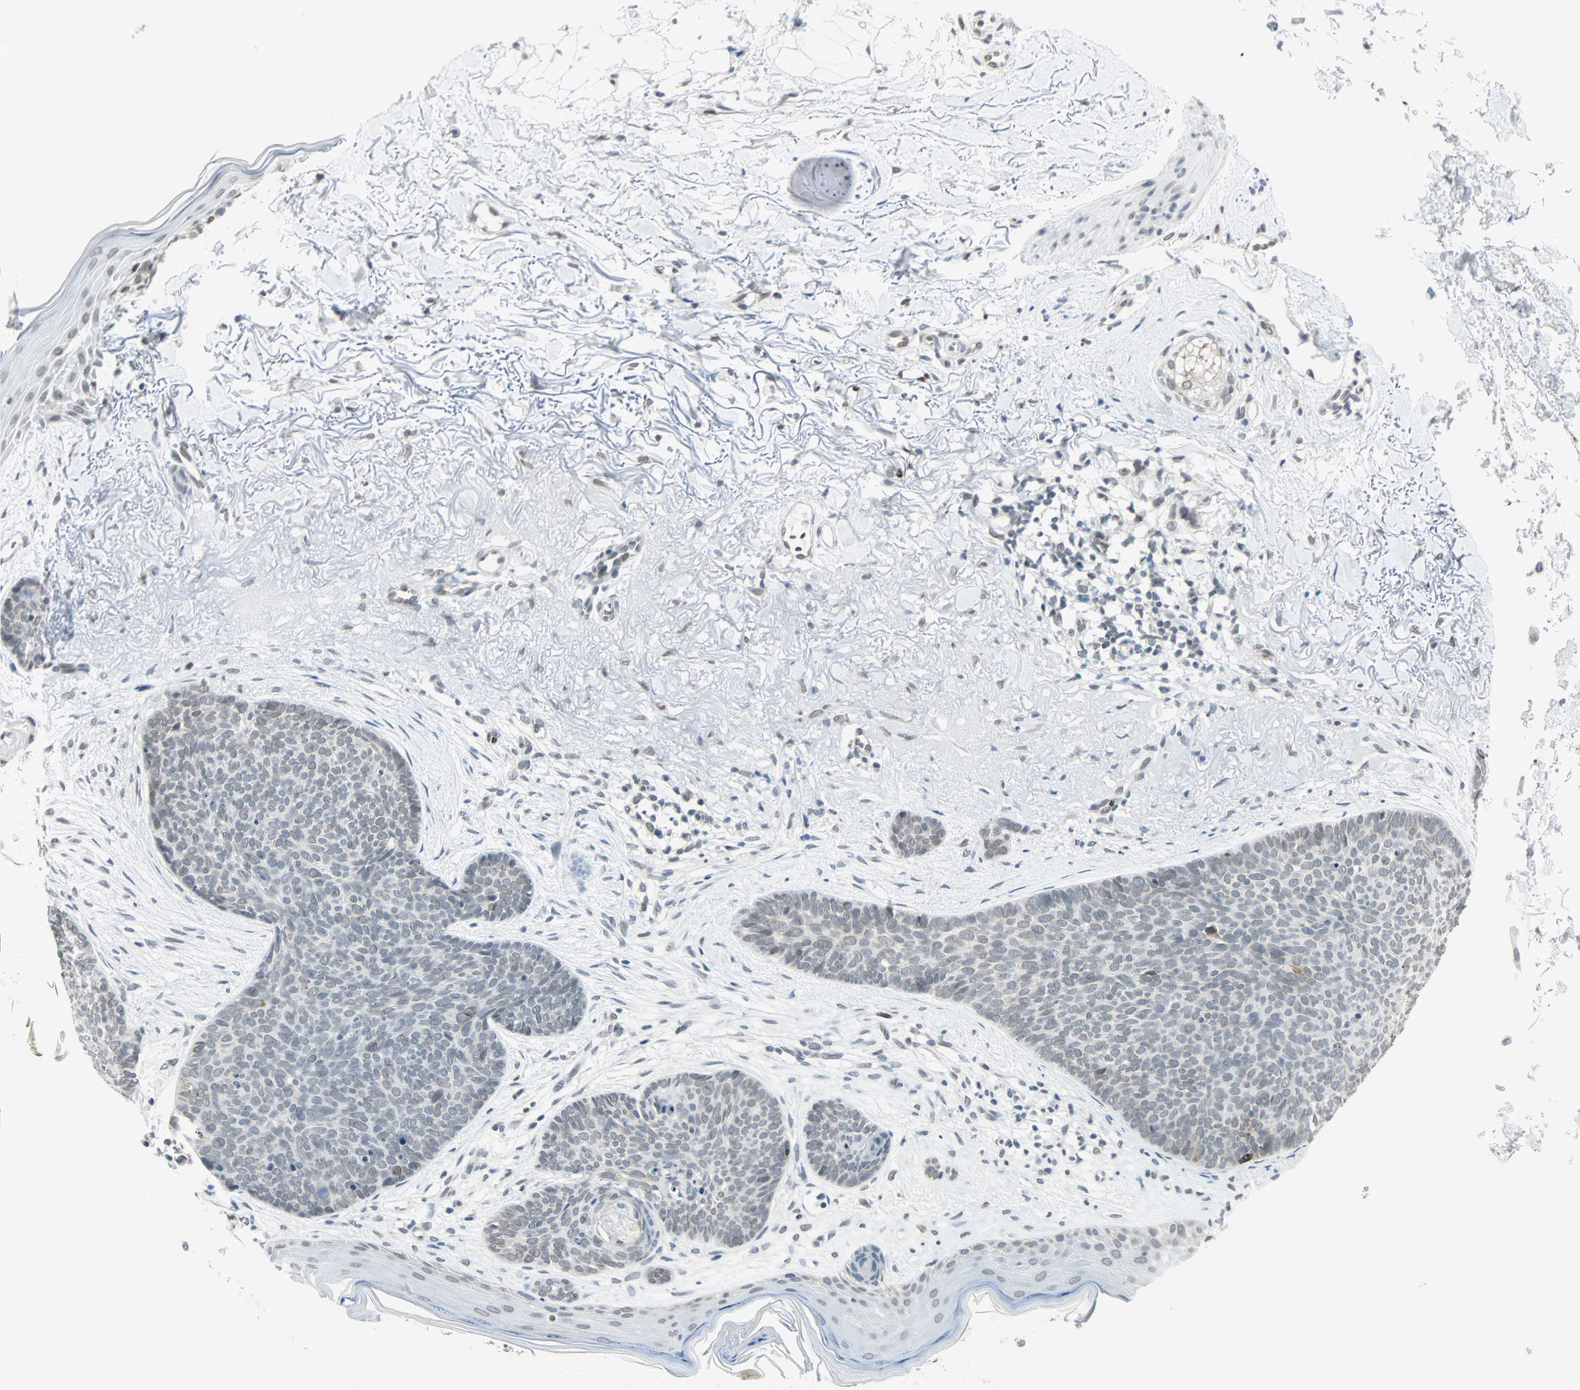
{"staining": {"intensity": "weak", "quantity": "<25%", "location": "cytoplasmic/membranous,nuclear"}, "tissue": "skin cancer", "cell_type": "Tumor cells", "image_type": "cancer", "snomed": [{"axis": "morphology", "description": "Normal tissue, NOS"}, {"axis": "morphology", "description": "Basal cell carcinoma"}, {"axis": "topography", "description": "Skin"}], "caption": "Protein analysis of basal cell carcinoma (skin) displays no significant positivity in tumor cells. (DAB IHC, high magnification).", "gene": "BCAN", "patient": {"sex": "female", "age": 70}}